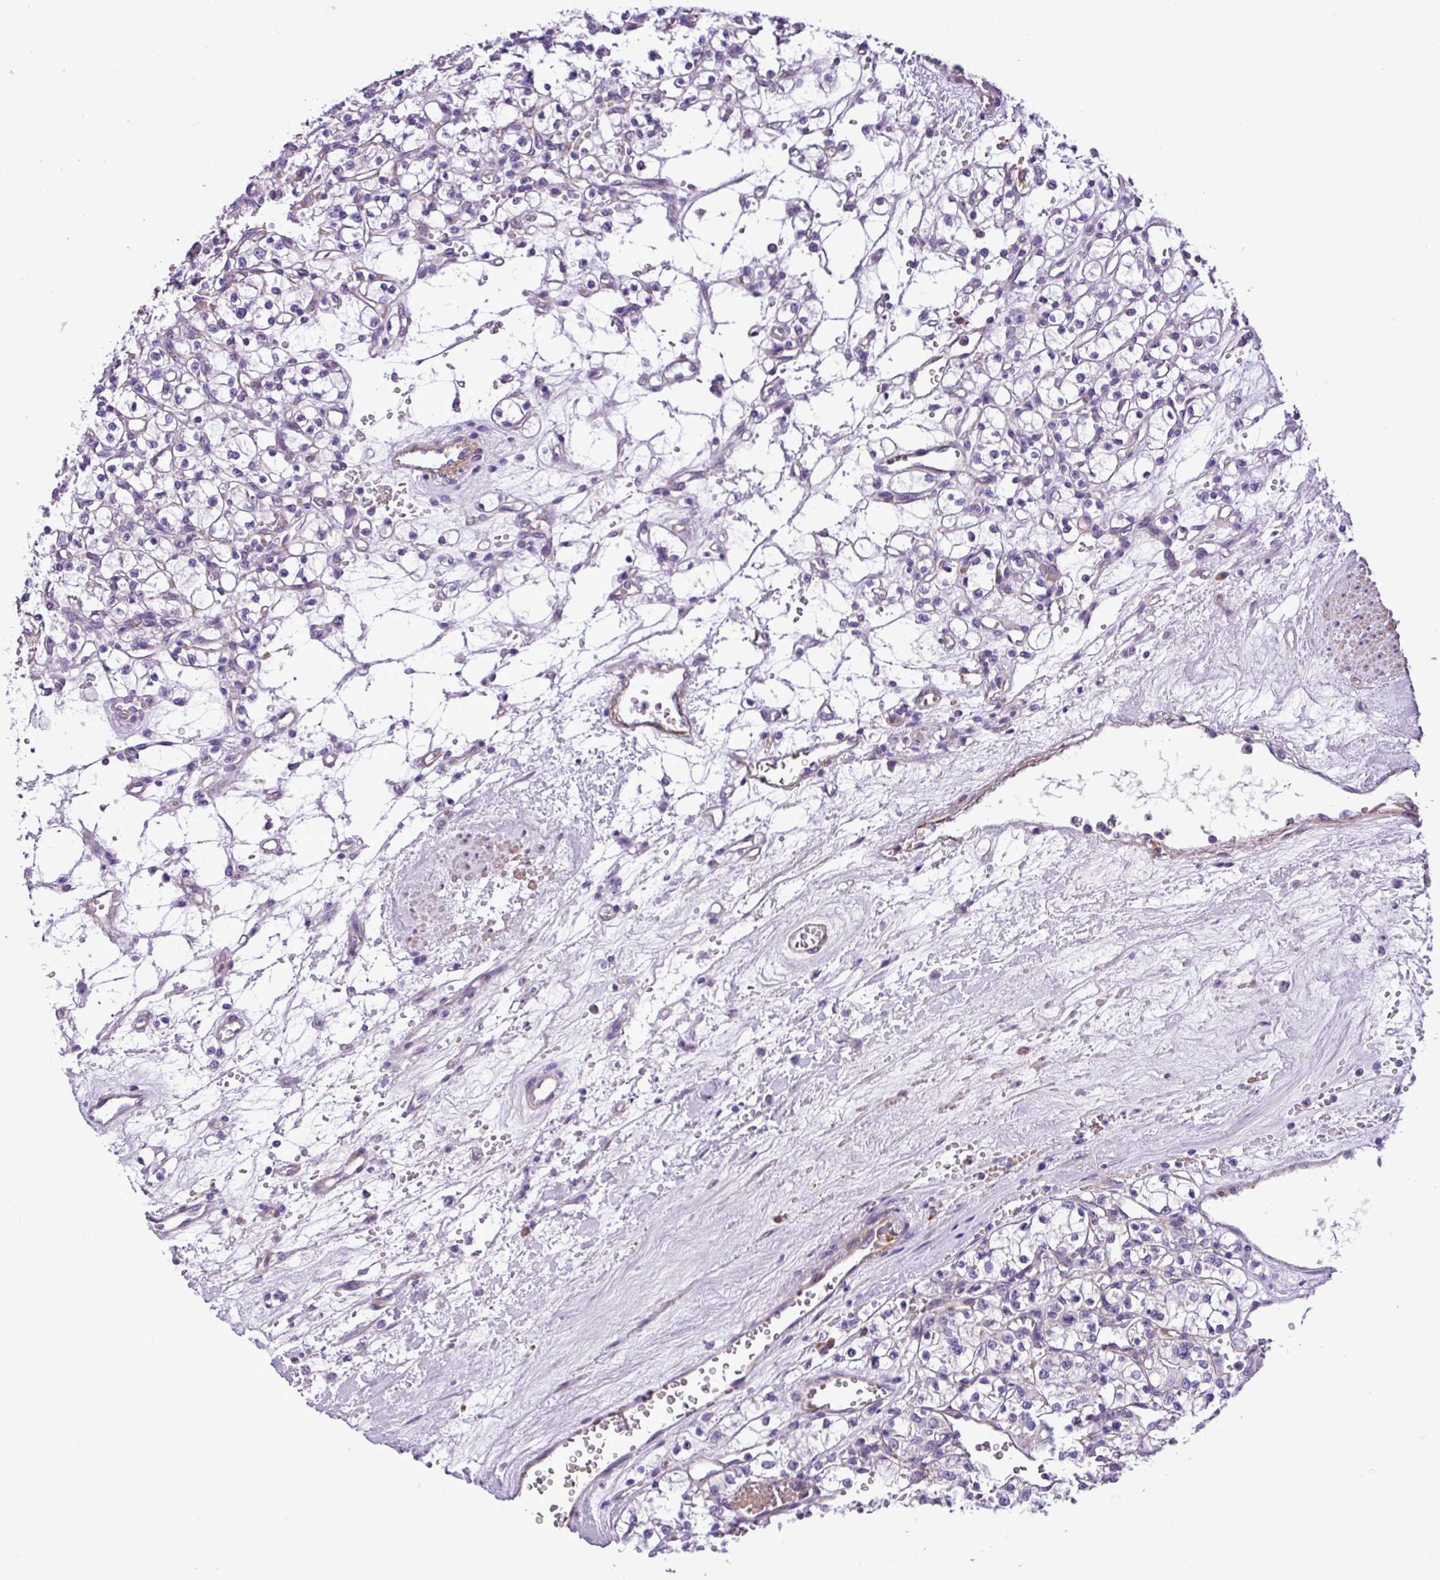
{"staining": {"intensity": "negative", "quantity": "none", "location": "none"}, "tissue": "renal cancer", "cell_type": "Tumor cells", "image_type": "cancer", "snomed": [{"axis": "morphology", "description": "Adenocarcinoma, NOS"}, {"axis": "topography", "description": "Kidney"}], "caption": "A high-resolution histopathology image shows immunohistochemistry staining of renal cancer, which displays no significant positivity in tumor cells. Nuclei are stained in blue.", "gene": "C11orf91", "patient": {"sex": "female", "age": 59}}